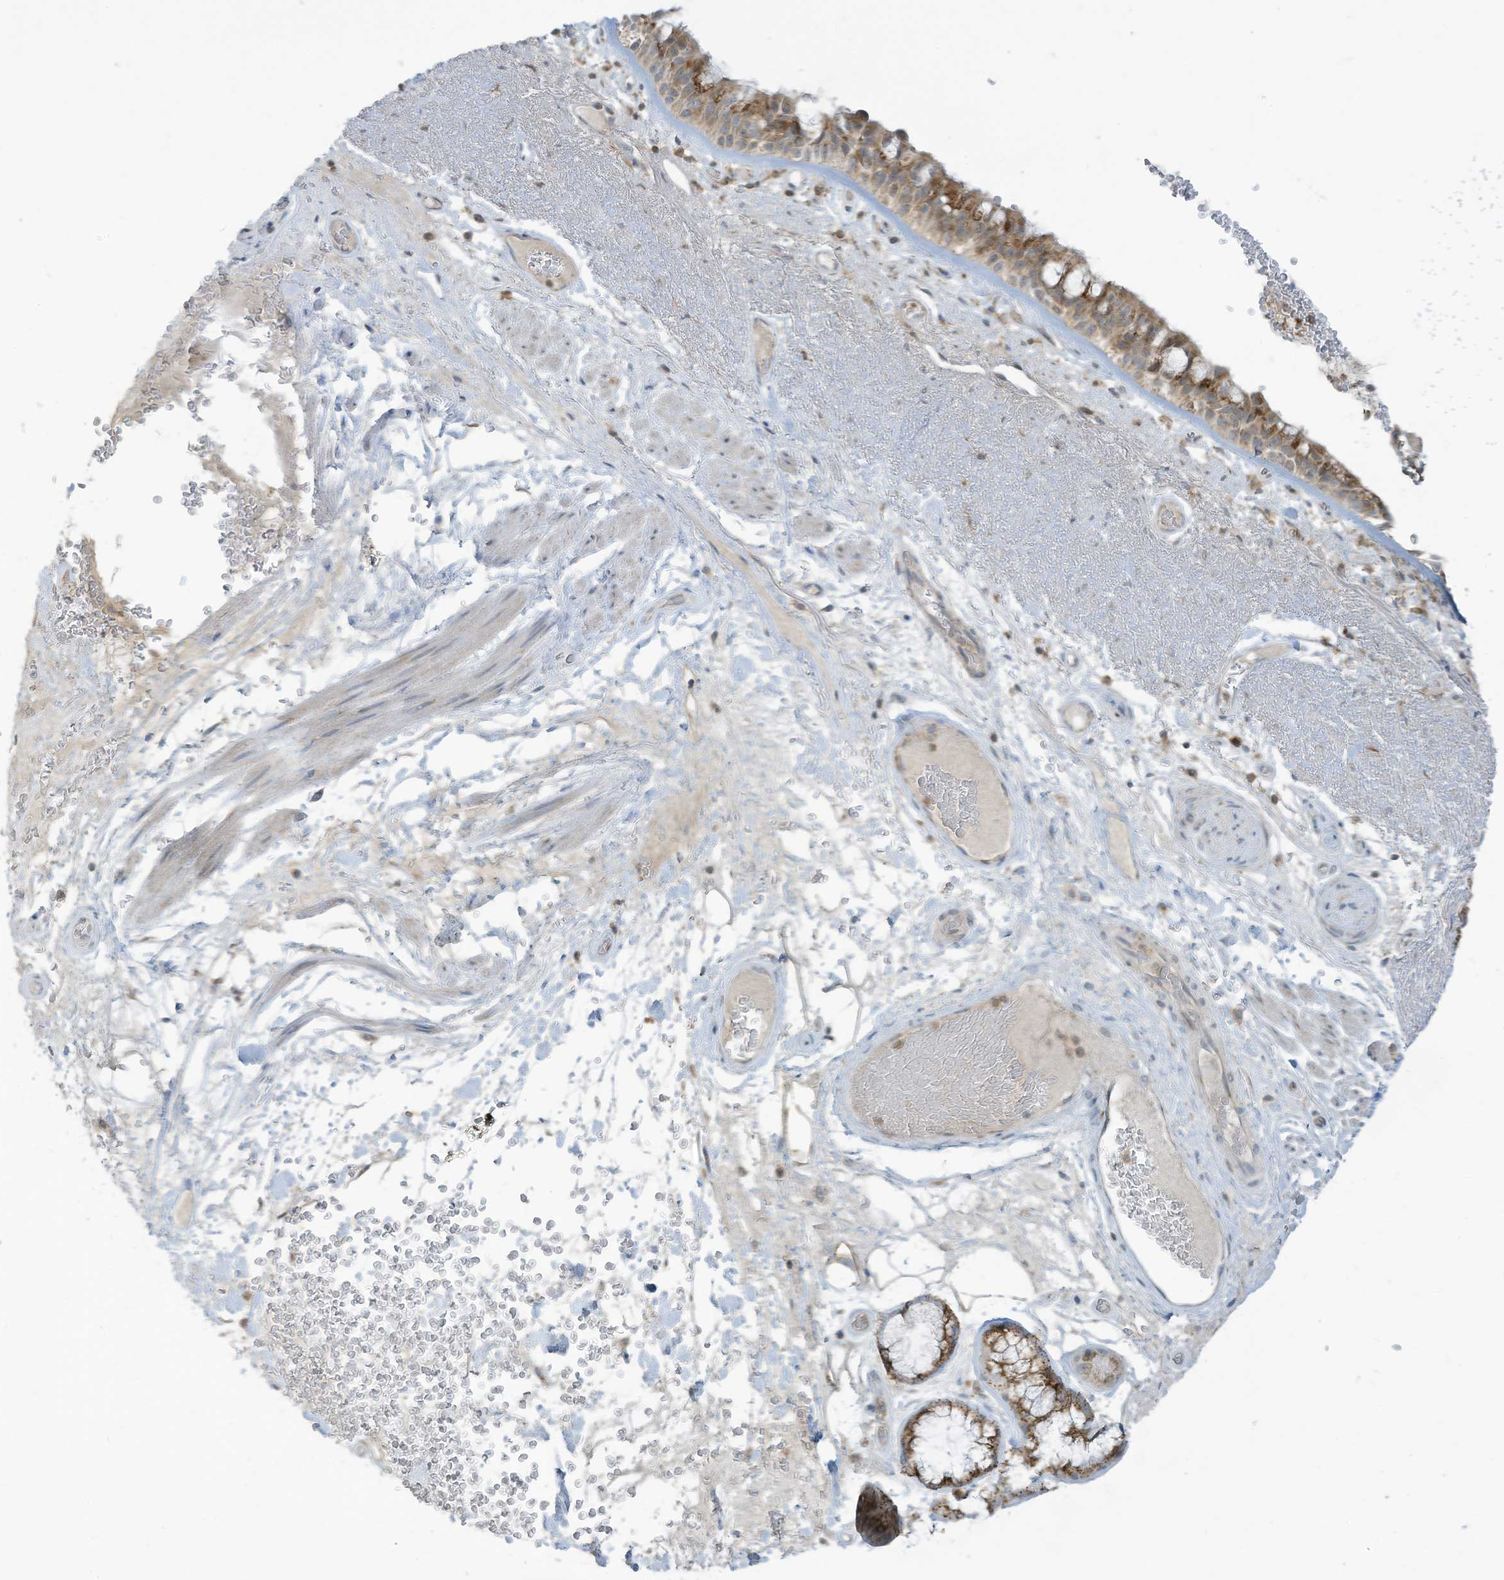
{"staining": {"intensity": "moderate", "quantity": ">75%", "location": "cytoplasmic/membranous"}, "tissue": "bronchus", "cell_type": "Respiratory epithelial cells", "image_type": "normal", "snomed": [{"axis": "morphology", "description": "Normal tissue, NOS"}, {"axis": "morphology", "description": "Squamous cell carcinoma, NOS"}, {"axis": "topography", "description": "Lymph node"}, {"axis": "topography", "description": "Bronchus"}, {"axis": "topography", "description": "Lung"}], "caption": "Unremarkable bronchus shows moderate cytoplasmic/membranous positivity in approximately >75% of respiratory epithelial cells.", "gene": "PARVG", "patient": {"sex": "male", "age": 66}}